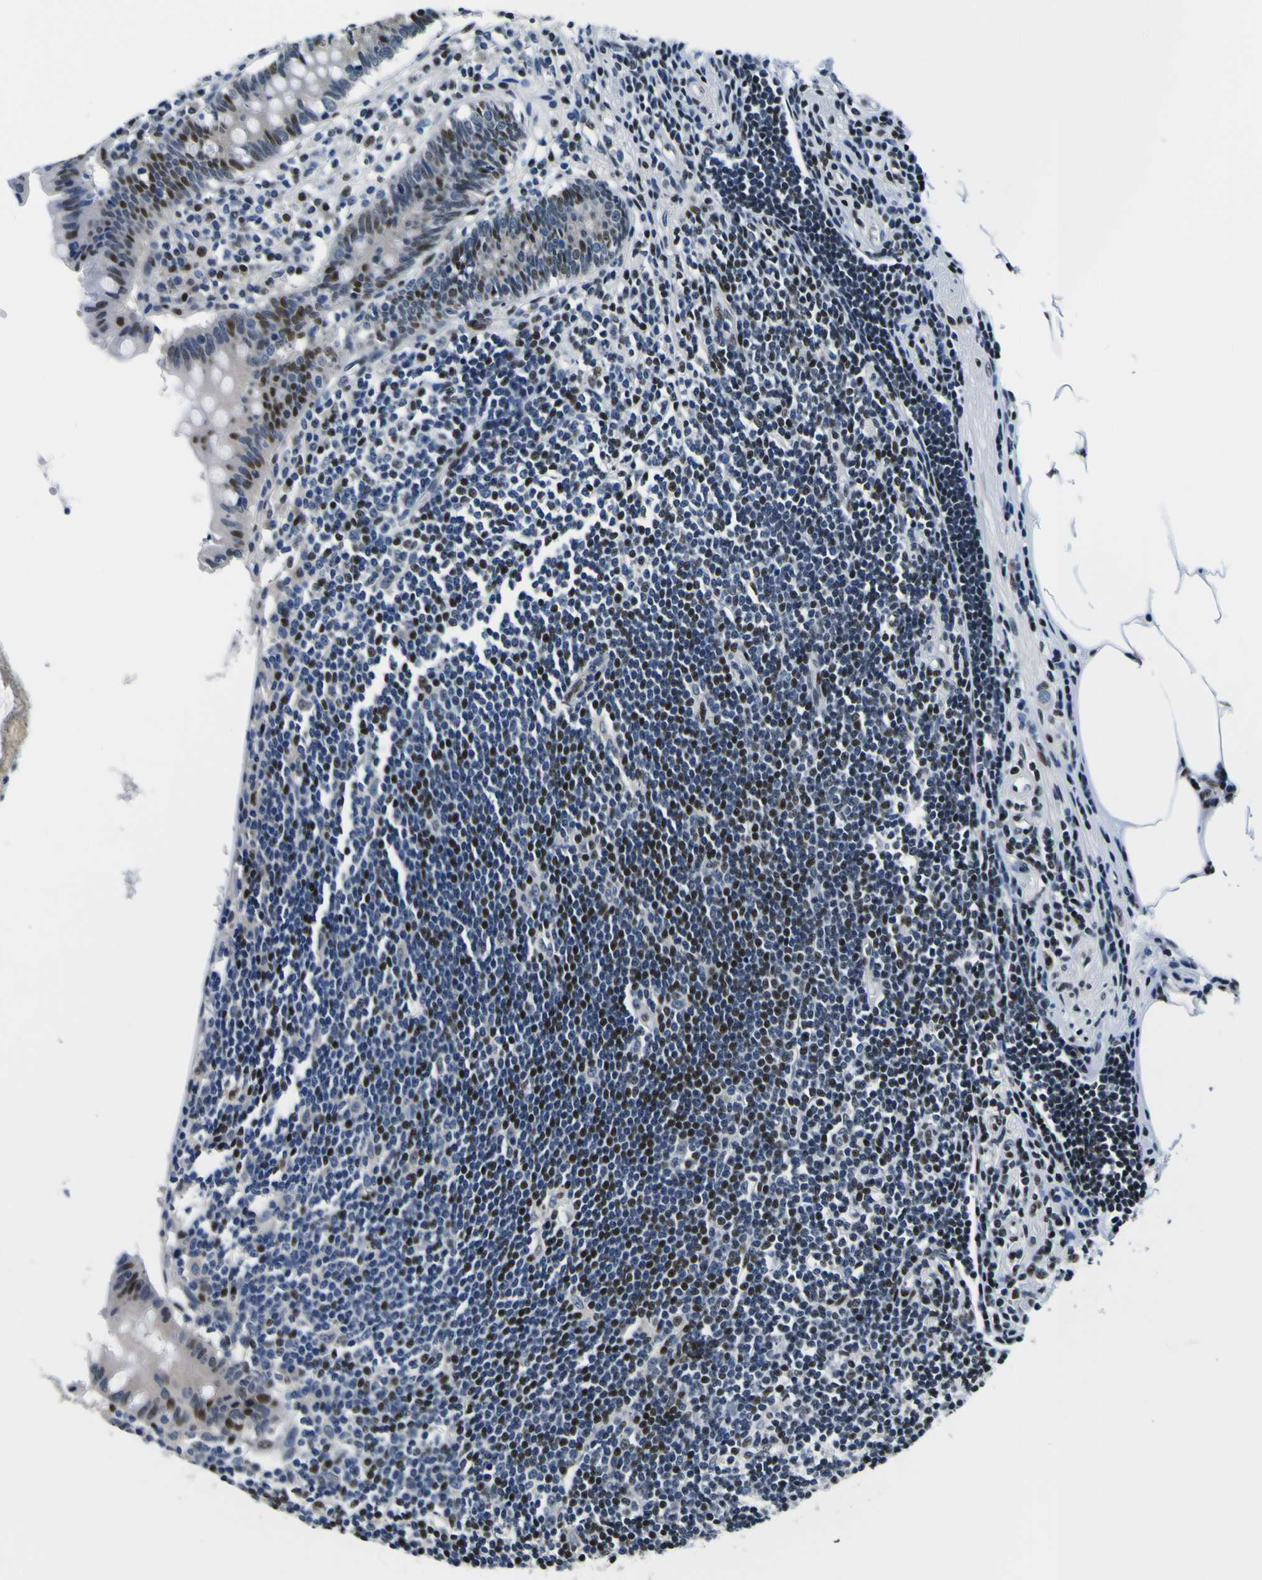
{"staining": {"intensity": "moderate", "quantity": ">75%", "location": "nuclear"}, "tissue": "appendix", "cell_type": "Glandular cells", "image_type": "normal", "snomed": [{"axis": "morphology", "description": "Normal tissue, NOS"}, {"axis": "topography", "description": "Appendix"}], "caption": "Immunohistochemical staining of unremarkable appendix shows medium levels of moderate nuclear staining in about >75% of glandular cells.", "gene": "SP1", "patient": {"sex": "female", "age": 50}}